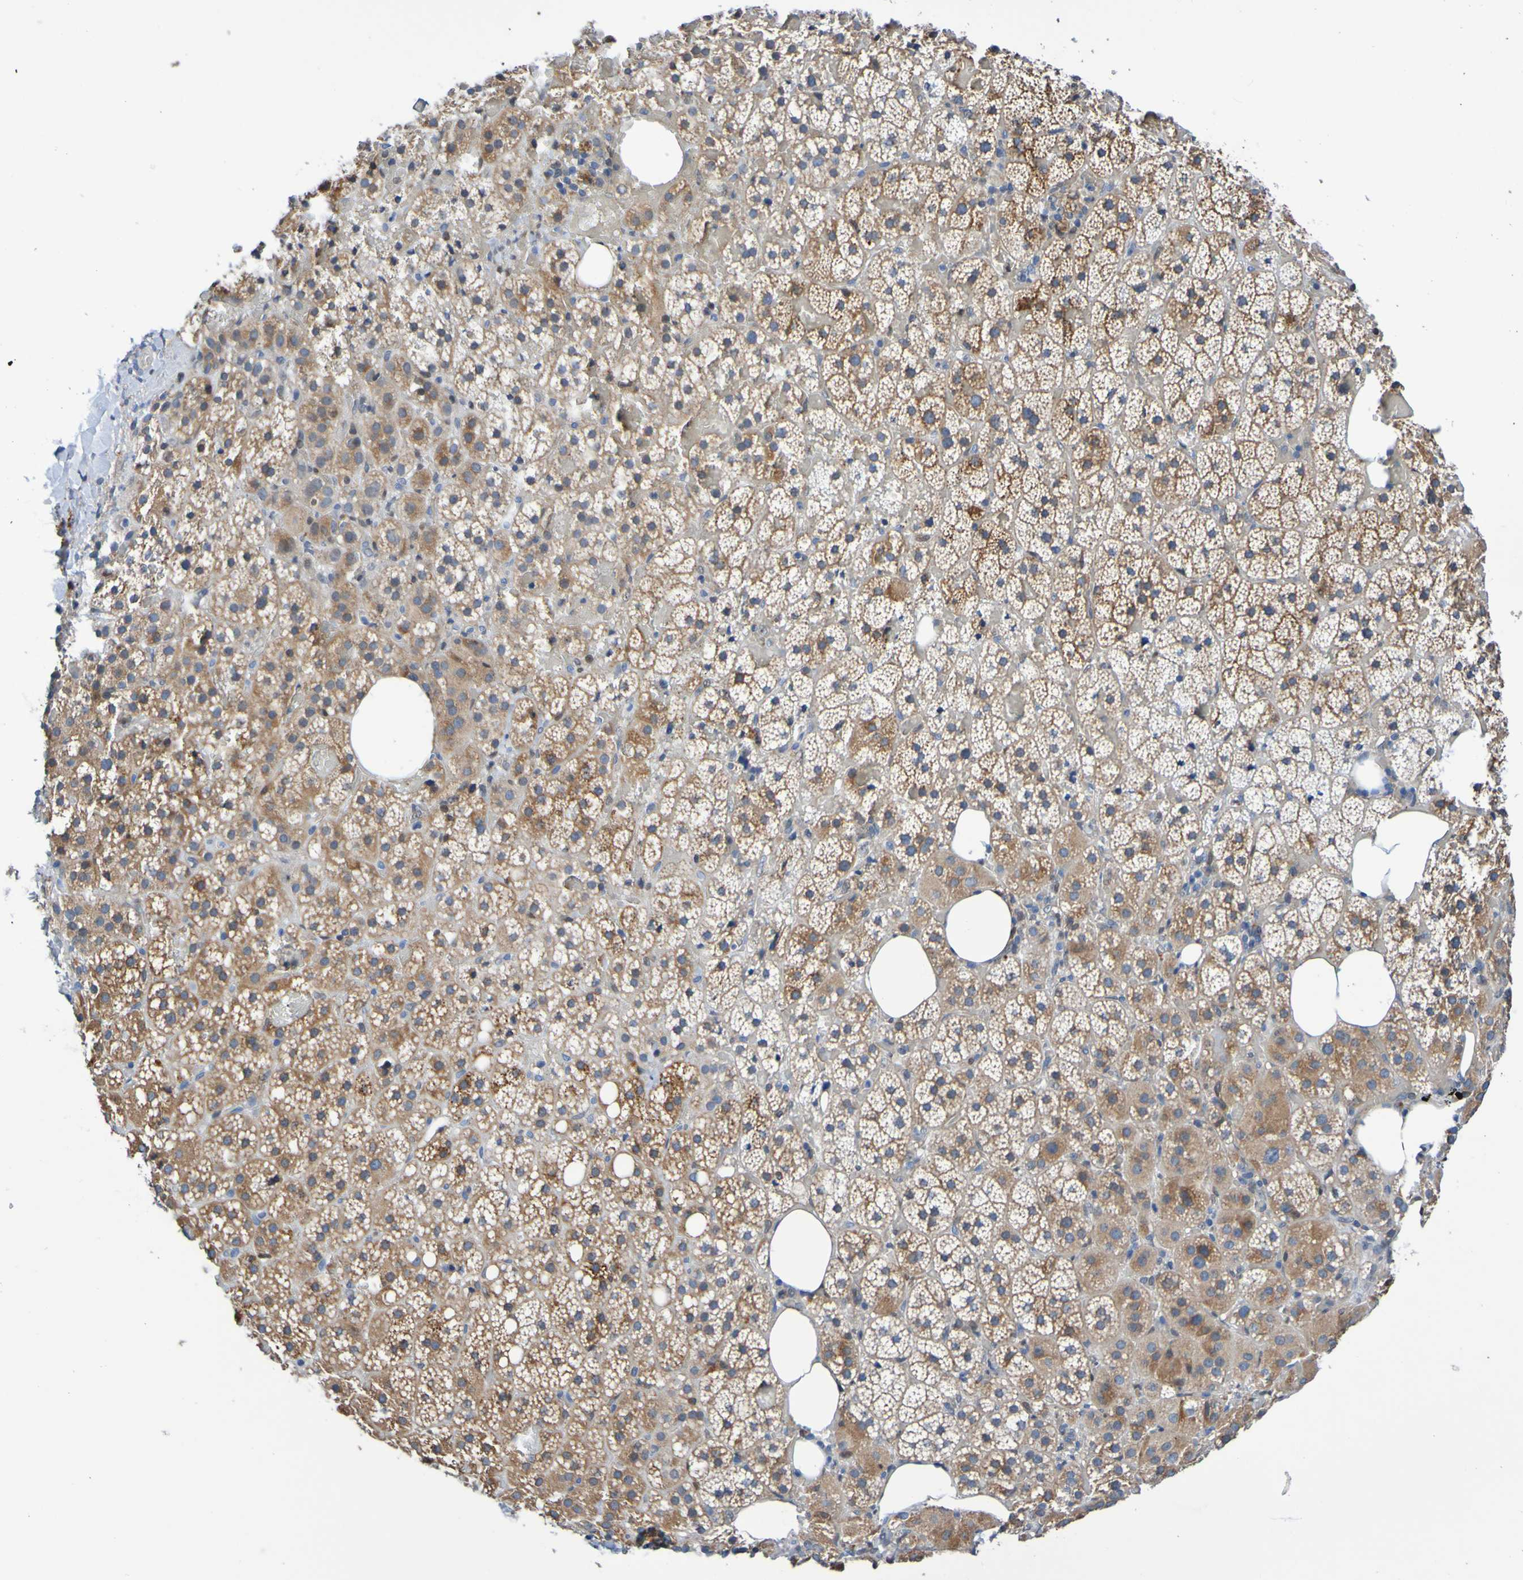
{"staining": {"intensity": "moderate", "quantity": ">75%", "location": "cytoplasmic/membranous"}, "tissue": "adrenal gland", "cell_type": "Glandular cells", "image_type": "normal", "snomed": [{"axis": "morphology", "description": "Normal tissue, NOS"}, {"axis": "topography", "description": "Adrenal gland"}], "caption": "The immunohistochemical stain shows moderate cytoplasmic/membranous positivity in glandular cells of unremarkable adrenal gland. (DAB (3,3'-diaminobenzidine) IHC, brown staining for protein, blue staining for nuclei).", "gene": "METAP2", "patient": {"sex": "female", "age": 59}}